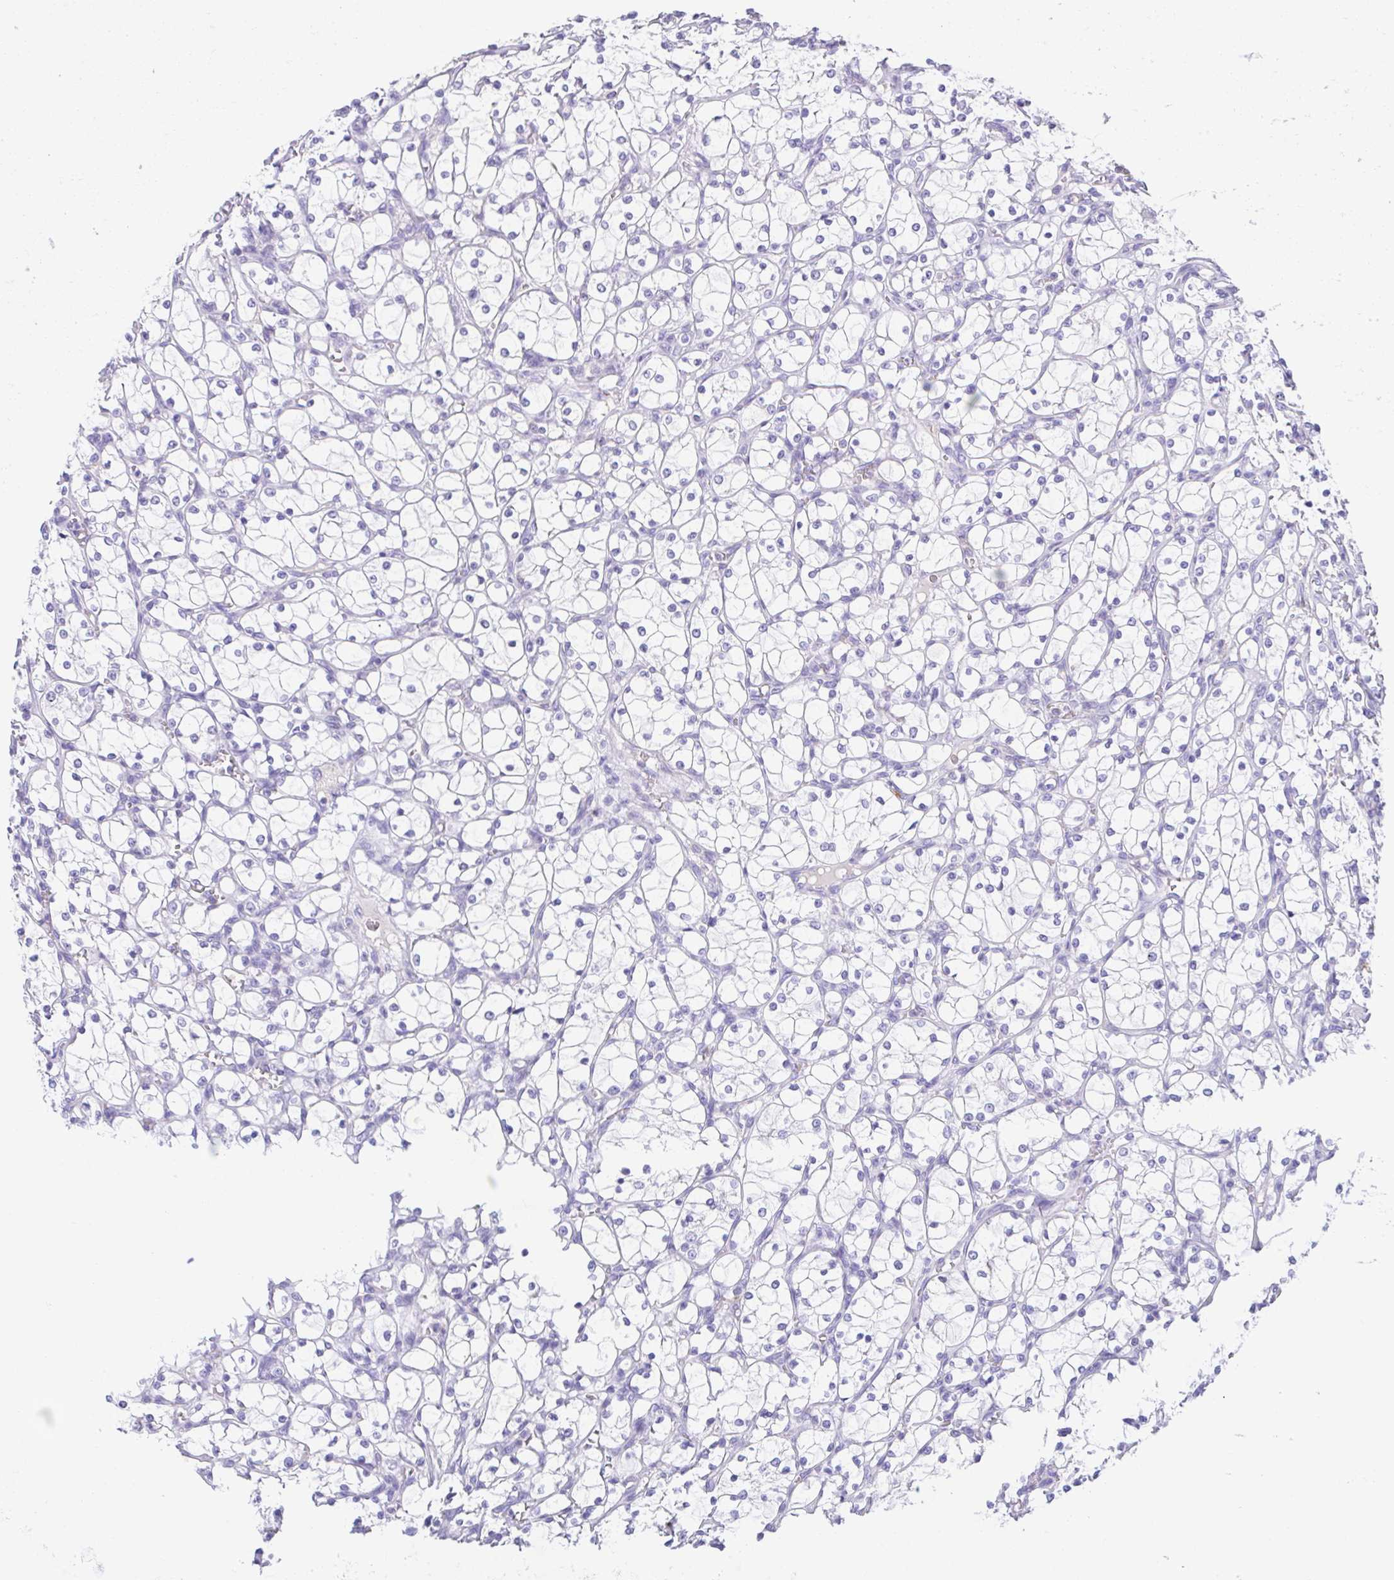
{"staining": {"intensity": "negative", "quantity": "none", "location": "none"}, "tissue": "renal cancer", "cell_type": "Tumor cells", "image_type": "cancer", "snomed": [{"axis": "morphology", "description": "Adenocarcinoma, NOS"}, {"axis": "topography", "description": "Kidney"}], "caption": "This is an immunohistochemistry image of renal cancer (adenocarcinoma). There is no positivity in tumor cells.", "gene": "ARPP21", "patient": {"sex": "female", "age": 69}}